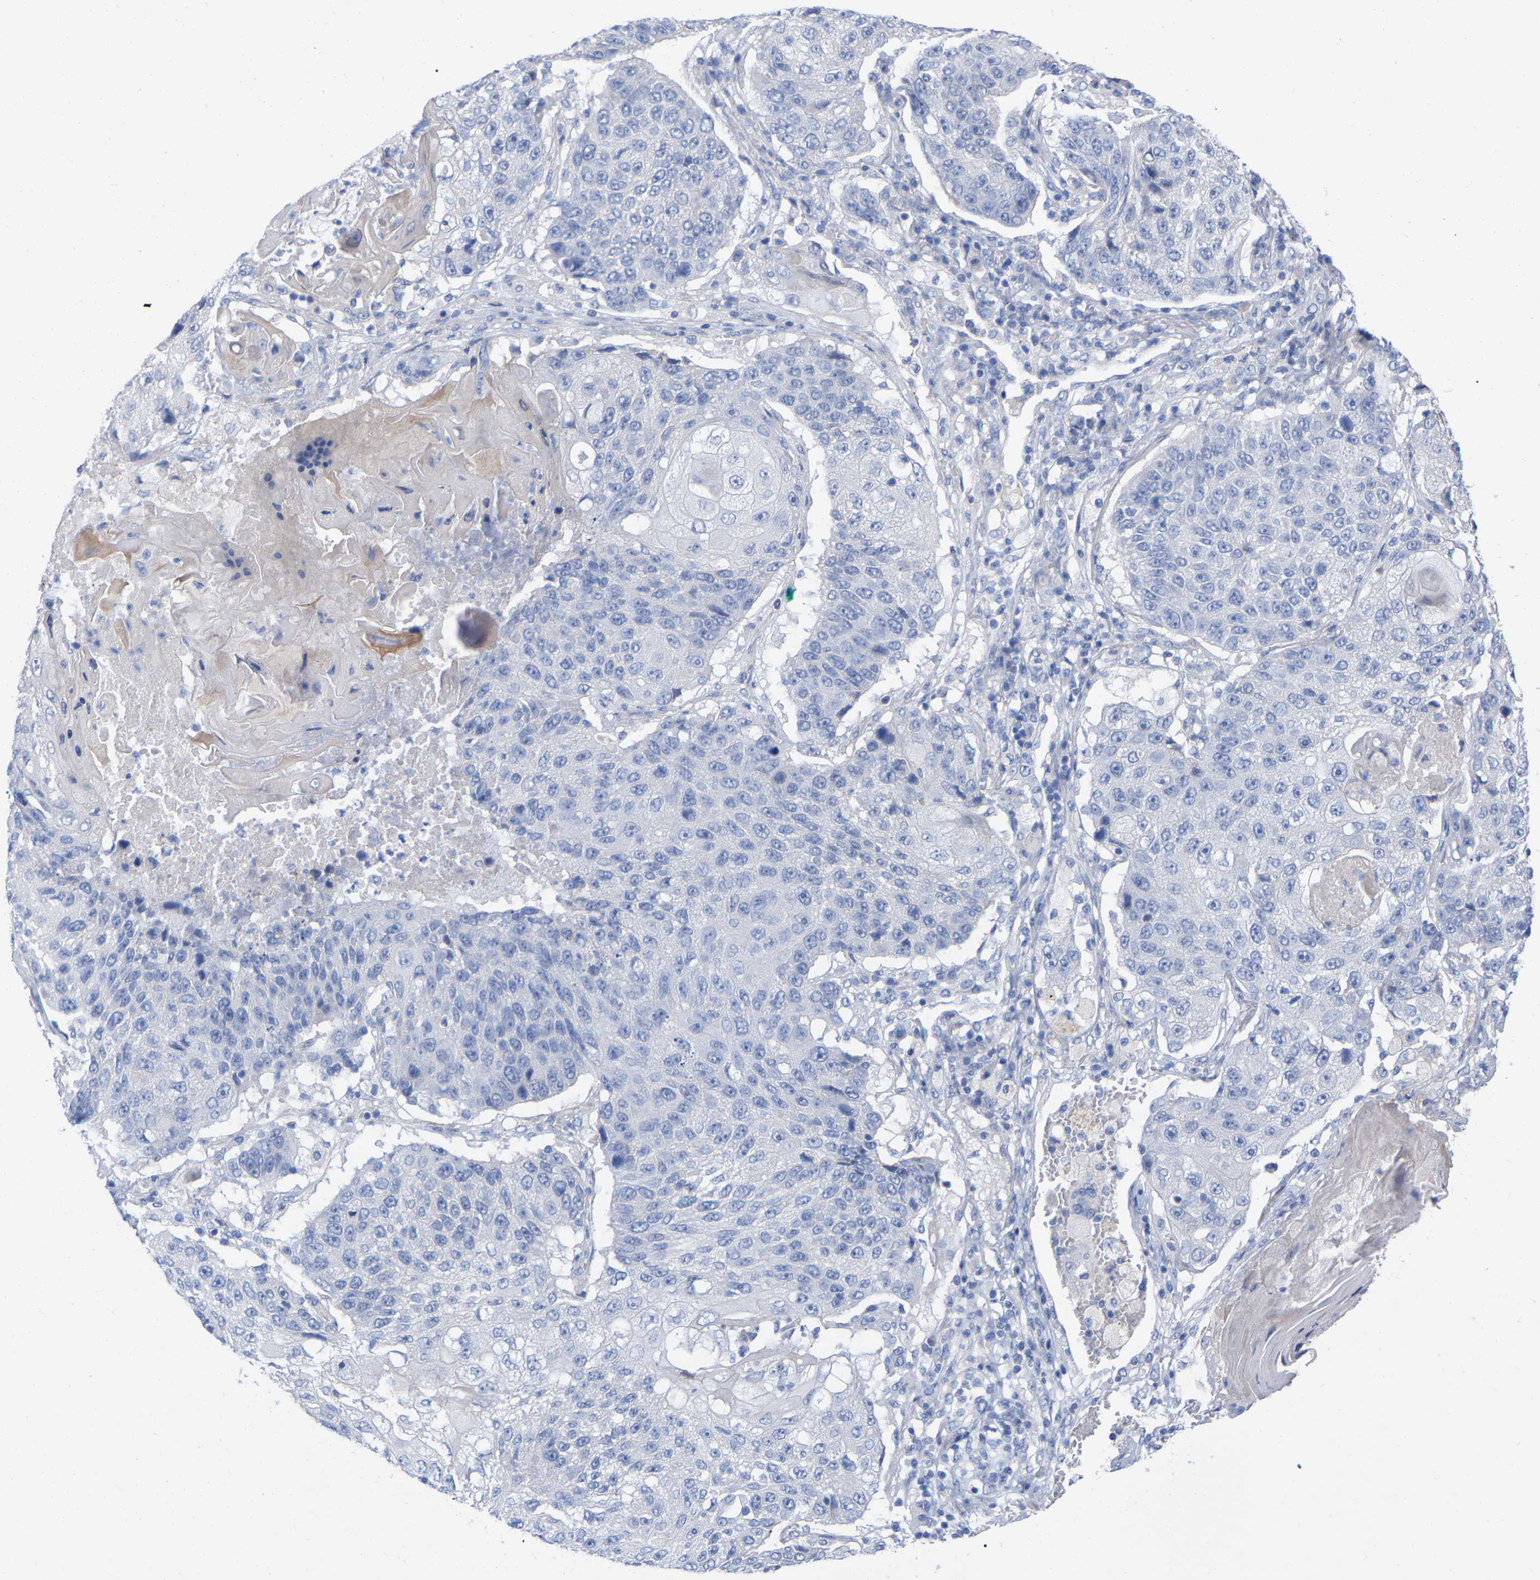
{"staining": {"intensity": "negative", "quantity": "none", "location": "none"}, "tissue": "lung cancer", "cell_type": "Tumor cells", "image_type": "cancer", "snomed": [{"axis": "morphology", "description": "Squamous cell carcinoma, NOS"}, {"axis": "topography", "description": "Lung"}], "caption": "Immunohistochemical staining of human lung cancer (squamous cell carcinoma) shows no significant expression in tumor cells. (Stains: DAB immunohistochemistry with hematoxylin counter stain, Microscopy: brightfield microscopy at high magnification).", "gene": "HAPLN1", "patient": {"sex": "male", "age": 61}}